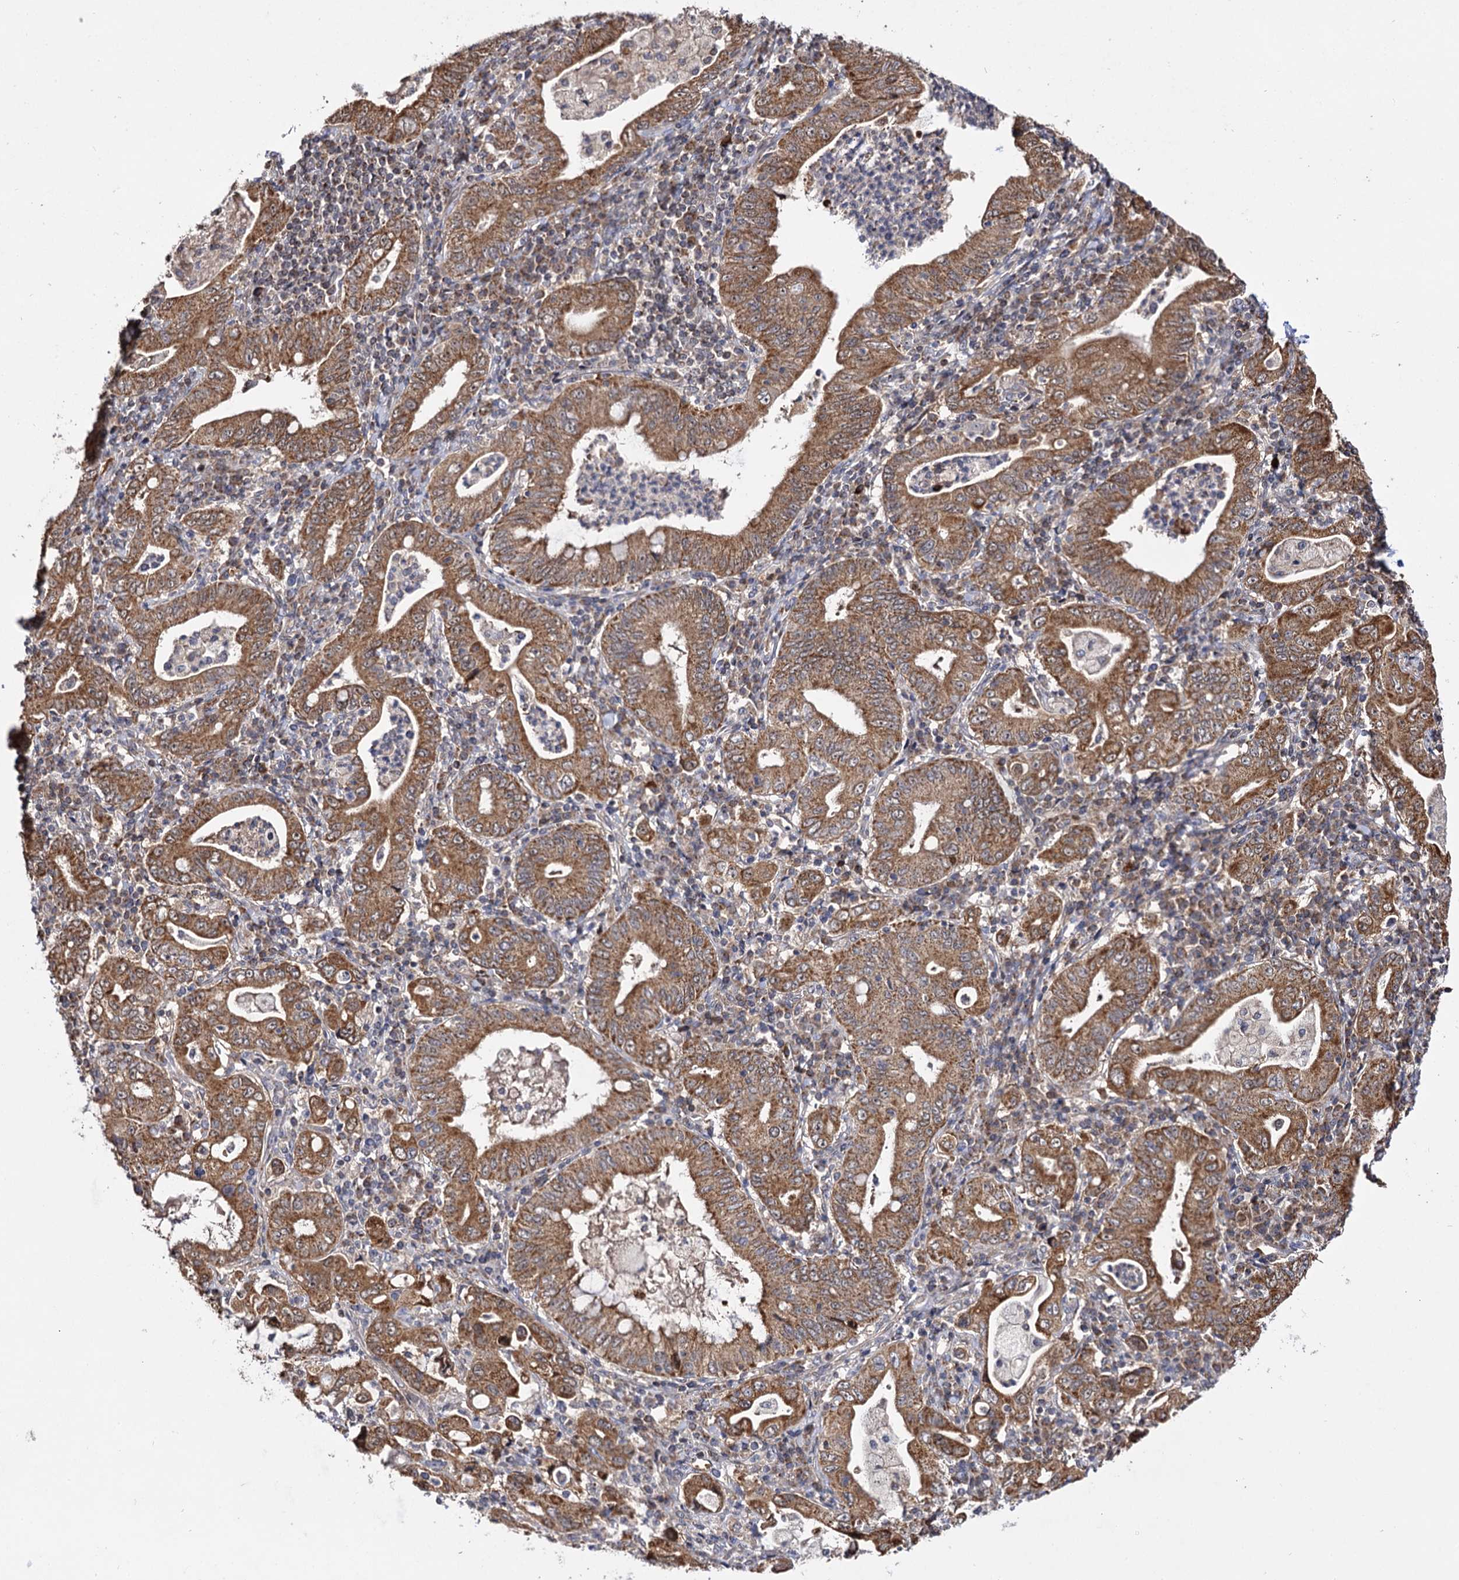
{"staining": {"intensity": "moderate", "quantity": ">75%", "location": "cytoplasmic/membranous"}, "tissue": "stomach cancer", "cell_type": "Tumor cells", "image_type": "cancer", "snomed": [{"axis": "morphology", "description": "Normal tissue, NOS"}, {"axis": "morphology", "description": "Adenocarcinoma, NOS"}, {"axis": "topography", "description": "Esophagus"}, {"axis": "topography", "description": "Stomach, upper"}, {"axis": "topography", "description": "Peripheral nerve tissue"}], "caption": "This is an image of IHC staining of stomach adenocarcinoma, which shows moderate positivity in the cytoplasmic/membranous of tumor cells.", "gene": "CEP76", "patient": {"sex": "male", "age": 62}}